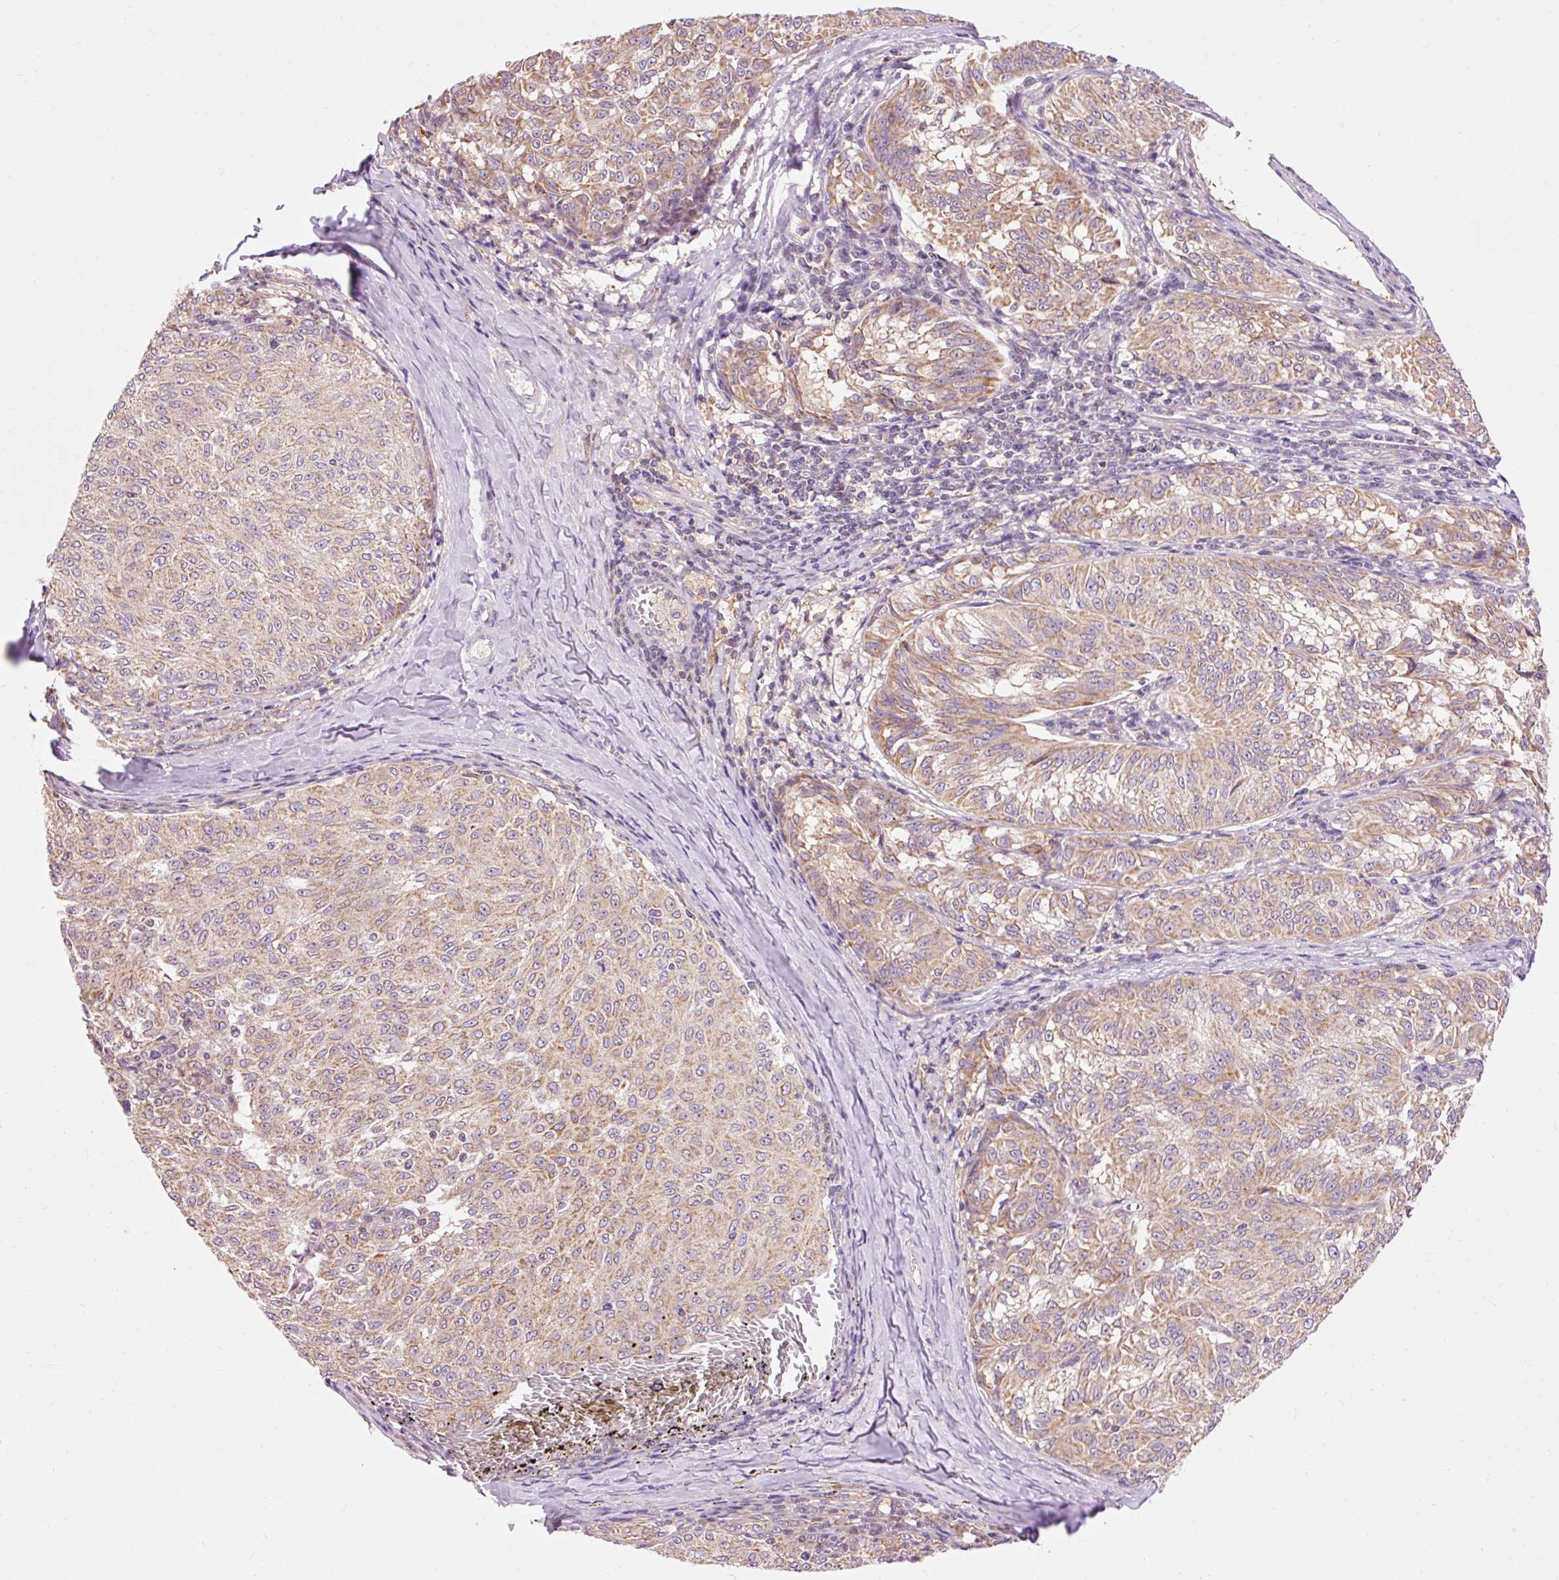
{"staining": {"intensity": "moderate", "quantity": "25%-75%", "location": "cytoplasmic/membranous"}, "tissue": "melanoma", "cell_type": "Tumor cells", "image_type": "cancer", "snomed": [{"axis": "morphology", "description": "Malignant melanoma, NOS"}, {"axis": "topography", "description": "Skin"}], "caption": "Protein expression analysis of human malignant melanoma reveals moderate cytoplasmic/membranous expression in about 25%-75% of tumor cells.", "gene": "IMMT", "patient": {"sex": "female", "age": 72}}